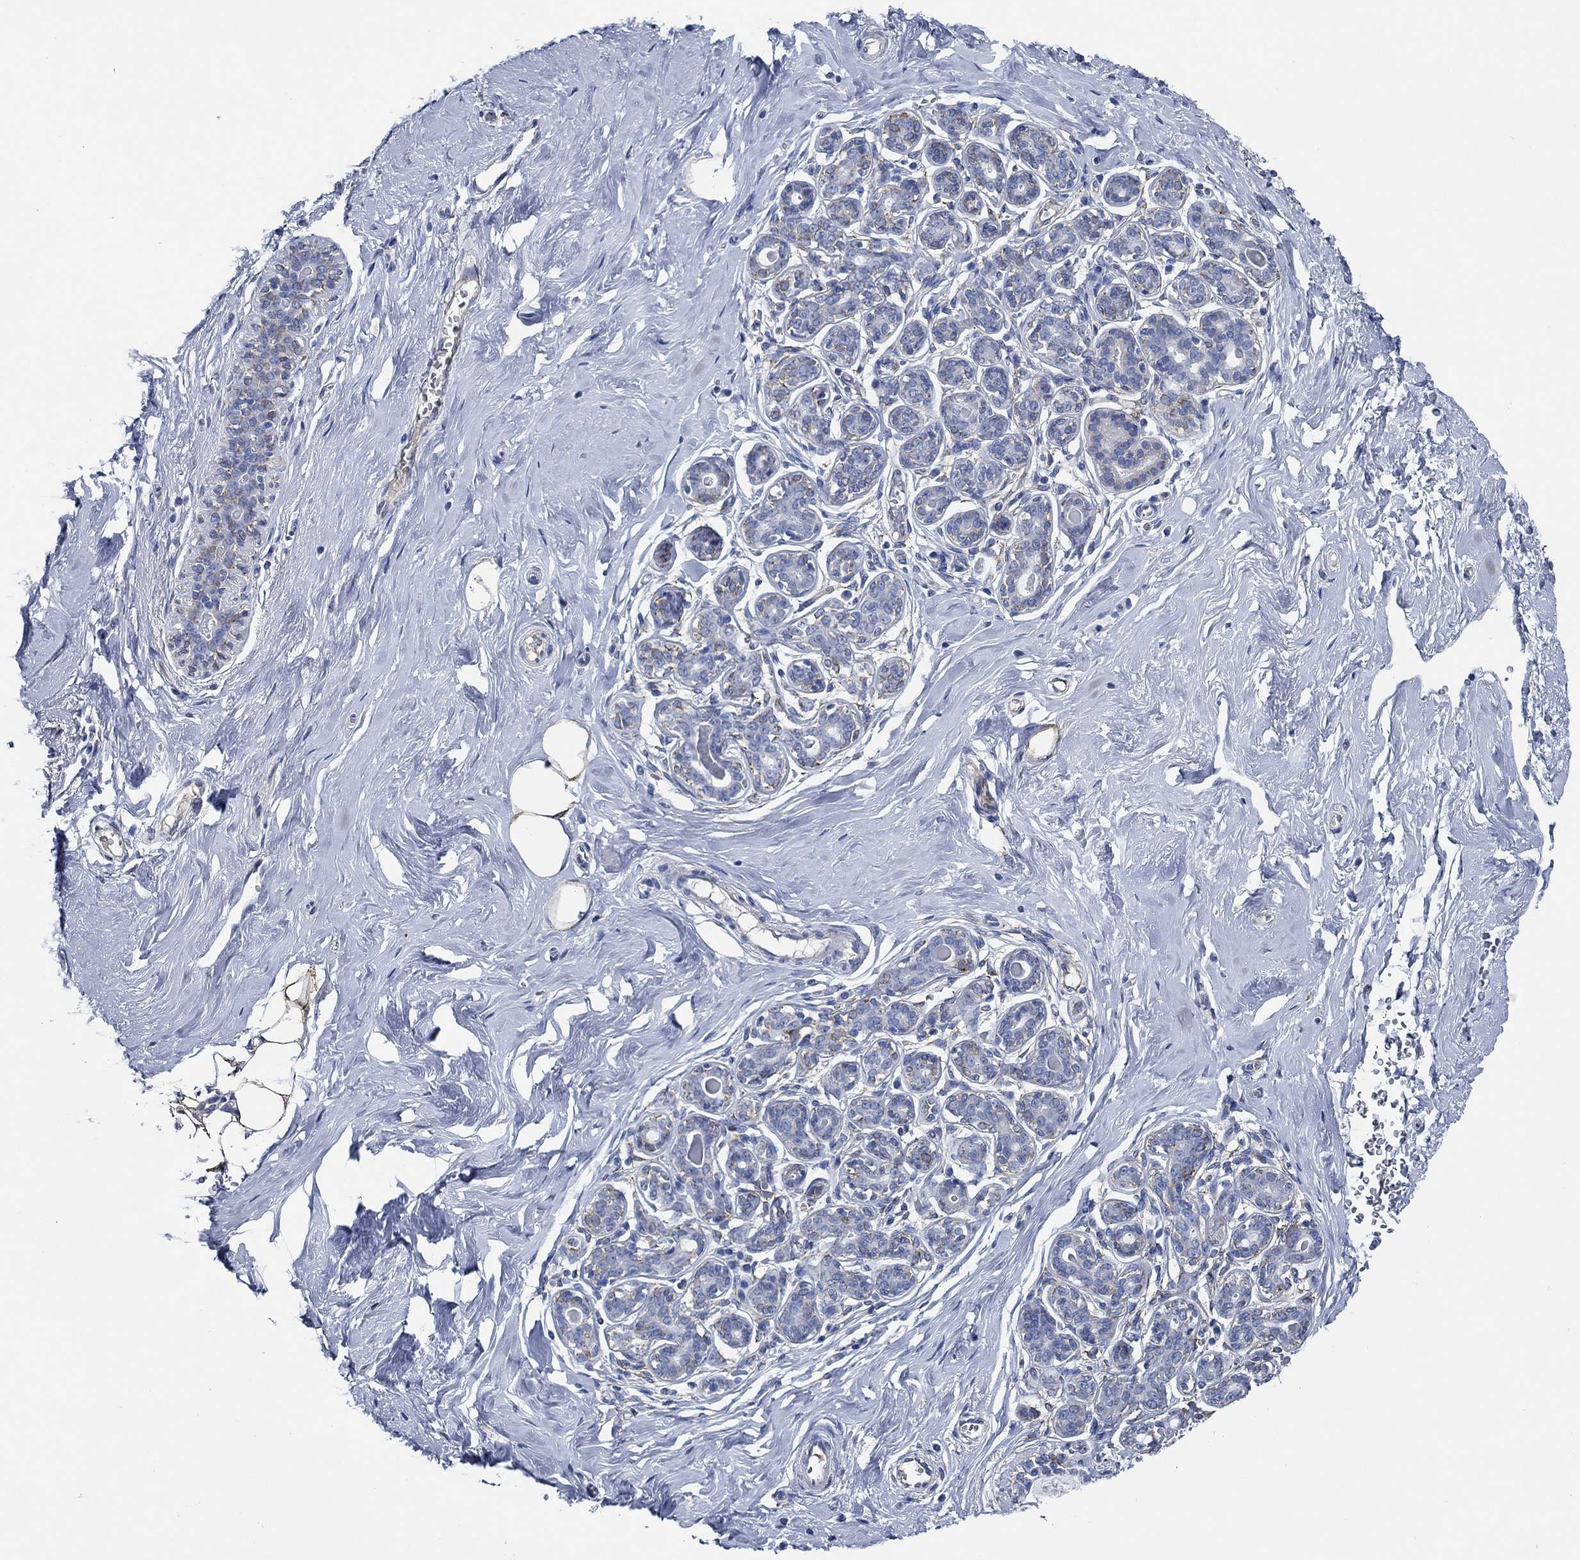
{"staining": {"intensity": "negative", "quantity": "none", "location": "none"}, "tissue": "breast", "cell_type": "Adipocytes", "image_type": "normal", "snomed": [{"axis": "morphology", "description": "Normal tissue, NOS"}, {"axis": "topography", "description": "Skin"}, {"axis": "topography", "description": "Breast"}], "caption": "Immunohistochemistry (IHC) image of normal human breast stained for a protein (brown), which displays no expression in adipocytes.", "gene": "HECW2", "patient": {"sex": "female", "age": 43}}